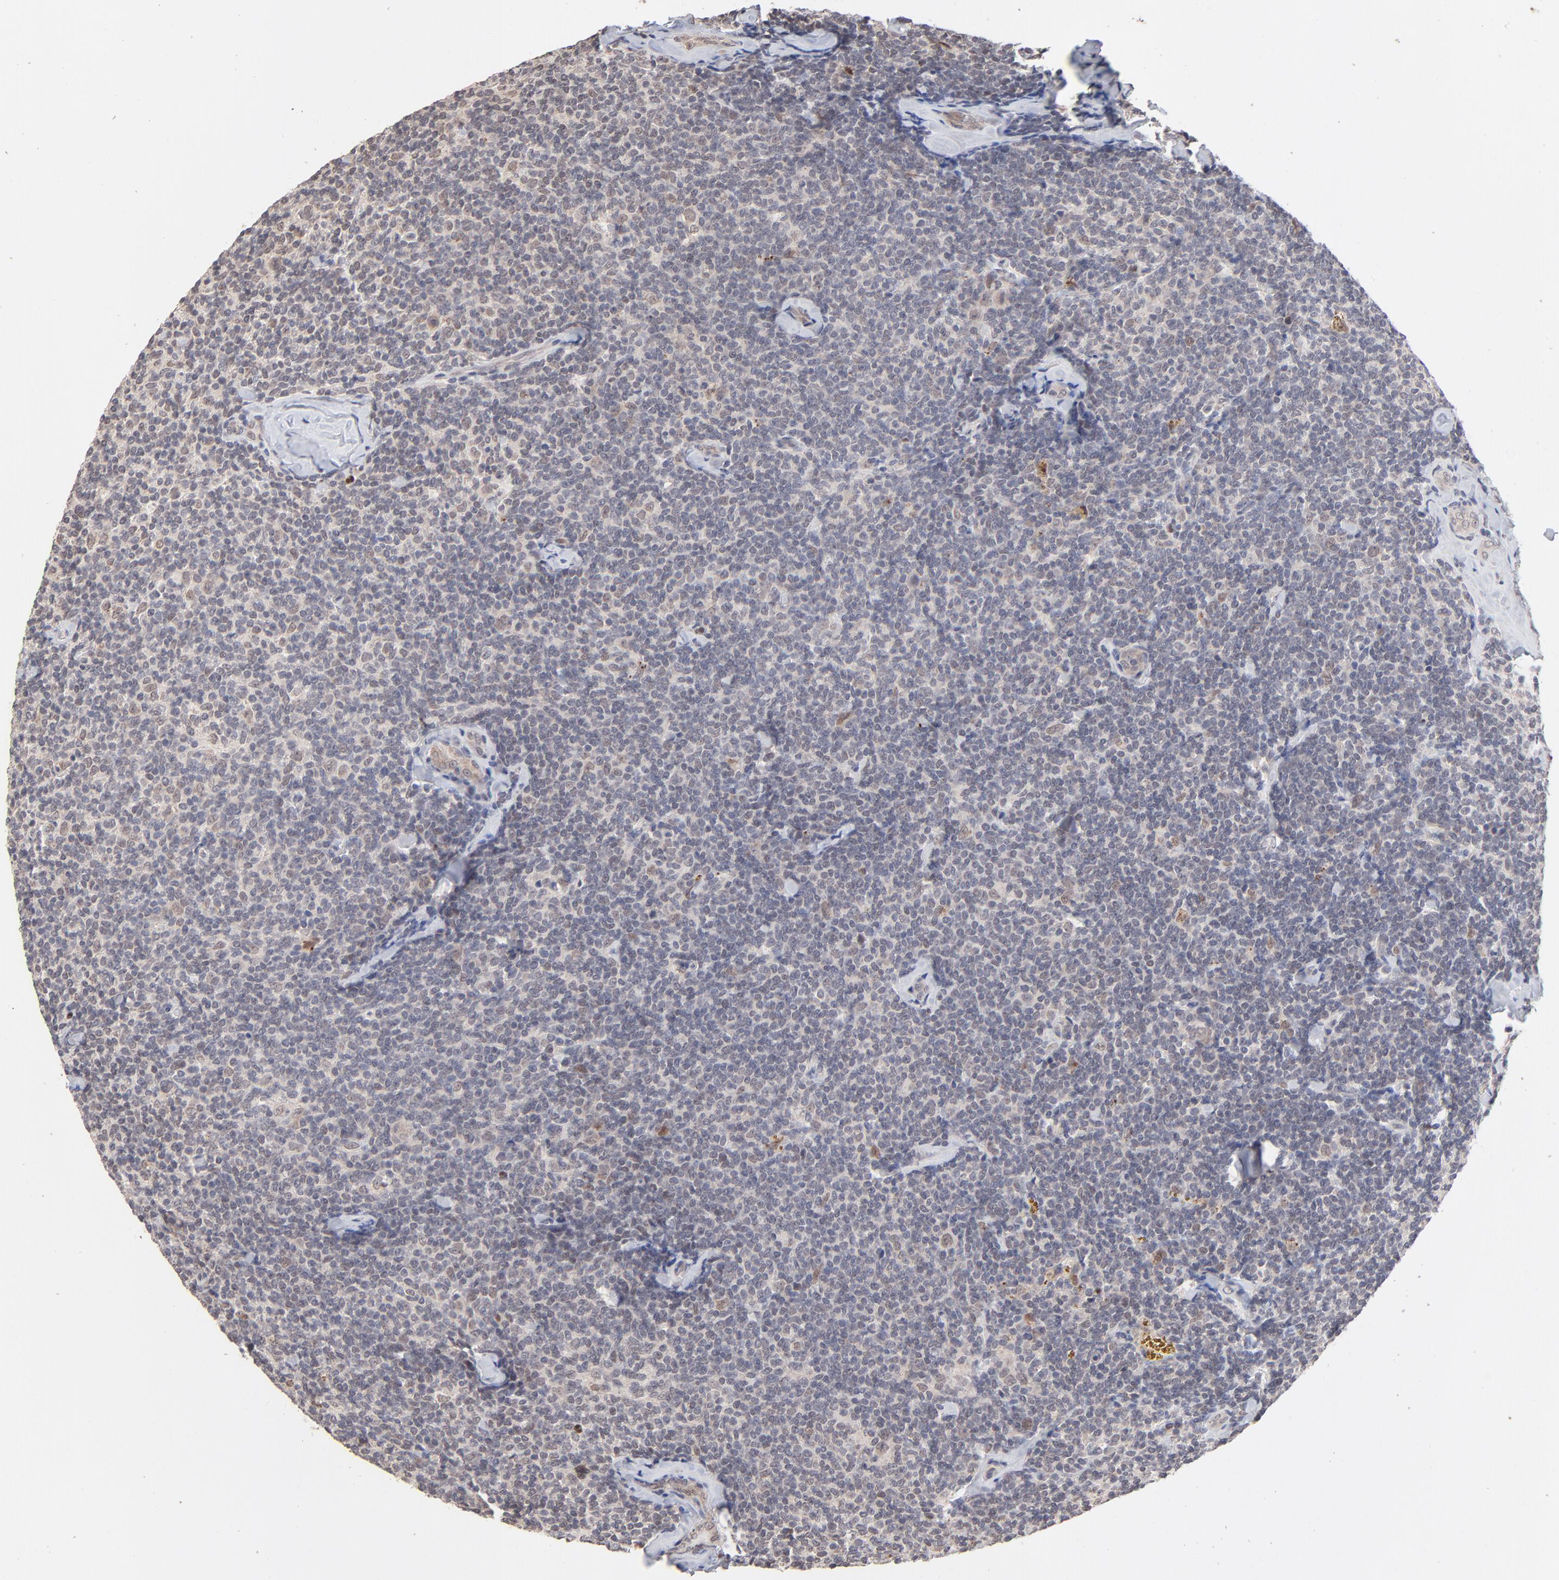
{"staining": {"intensity": "negative", "quantity": "none", "location": "none"}, "tissue": "lymphoma", "cell_type": "Tumor cells", "image_type": "cancer", "snomed": [{"axis": "morphology", "description": "Malignant lymphoma, non-Hodgkin's type, Low grade"}, {"axis": "topography", "description": "Lymph node"}], "caption": "Immunohistochemistry (IHC) of lymphoma demonstrates no staining in tumor cells.", "gene": "MSL2", "patient": {"sex": "female", "age": 56}}